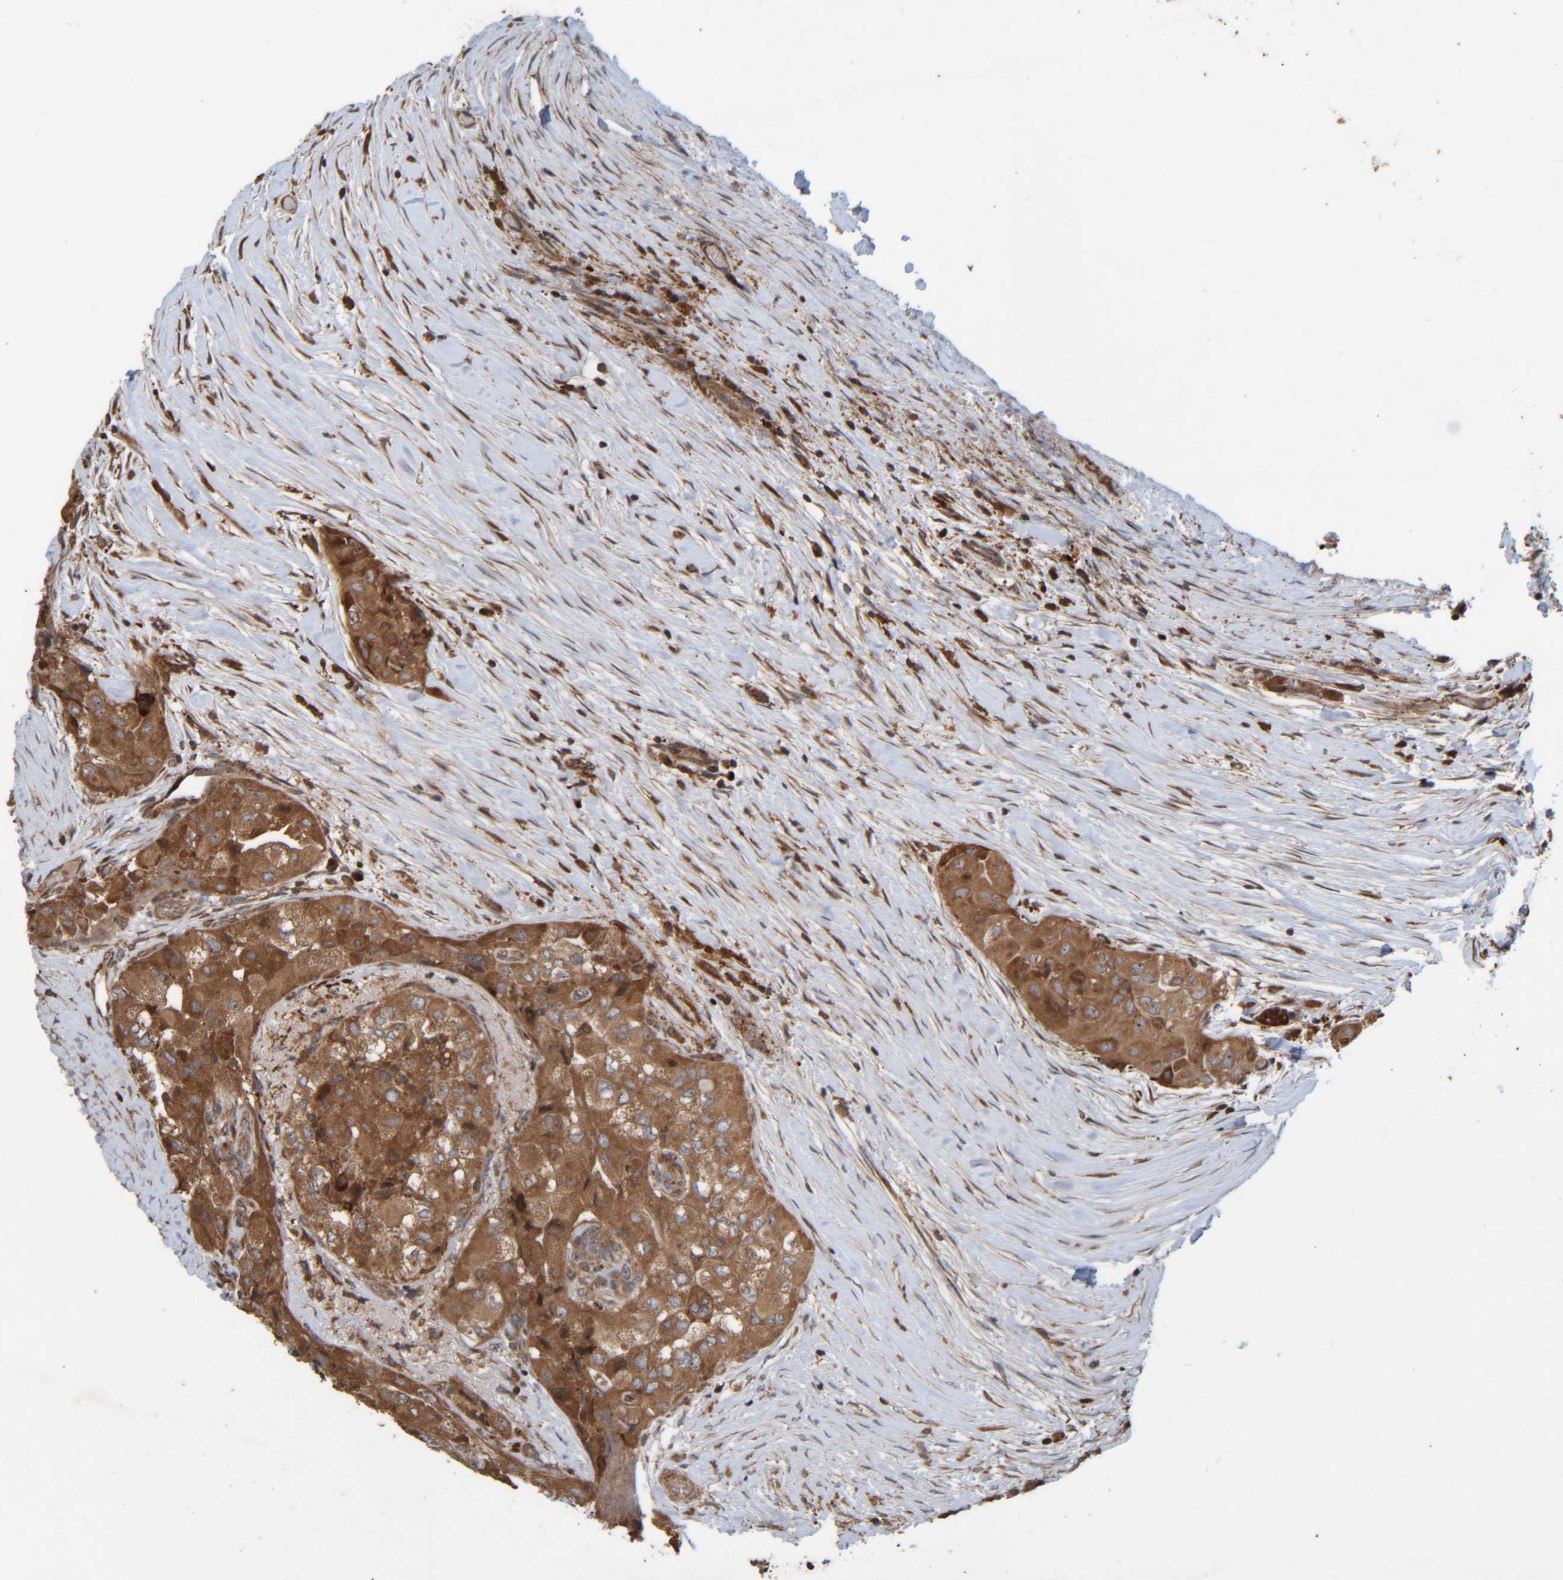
{"staining": {"intensity": "strong", "quantity": ">75%", "location": "cytoplasmic/membranous"}, "tissue": "thyroid cancer", "cell_type": "Tumor cells", "image_type": "cancer", "snomed": [{"axis": "morphology", "description": "Papillary adenocarcinoma, NOS"}, {"axis": "topography", "description": "Thyroid gland"}], "caption": "The micrograph demonstrates a brown stain indicating the presence of a protein in the cytoplasmic/membranous of tumor cells in thyroid cancer (papillary adenocarcinoma).", "gene": "CCDC57", "patient": {"sex": "female", "age": 59}}